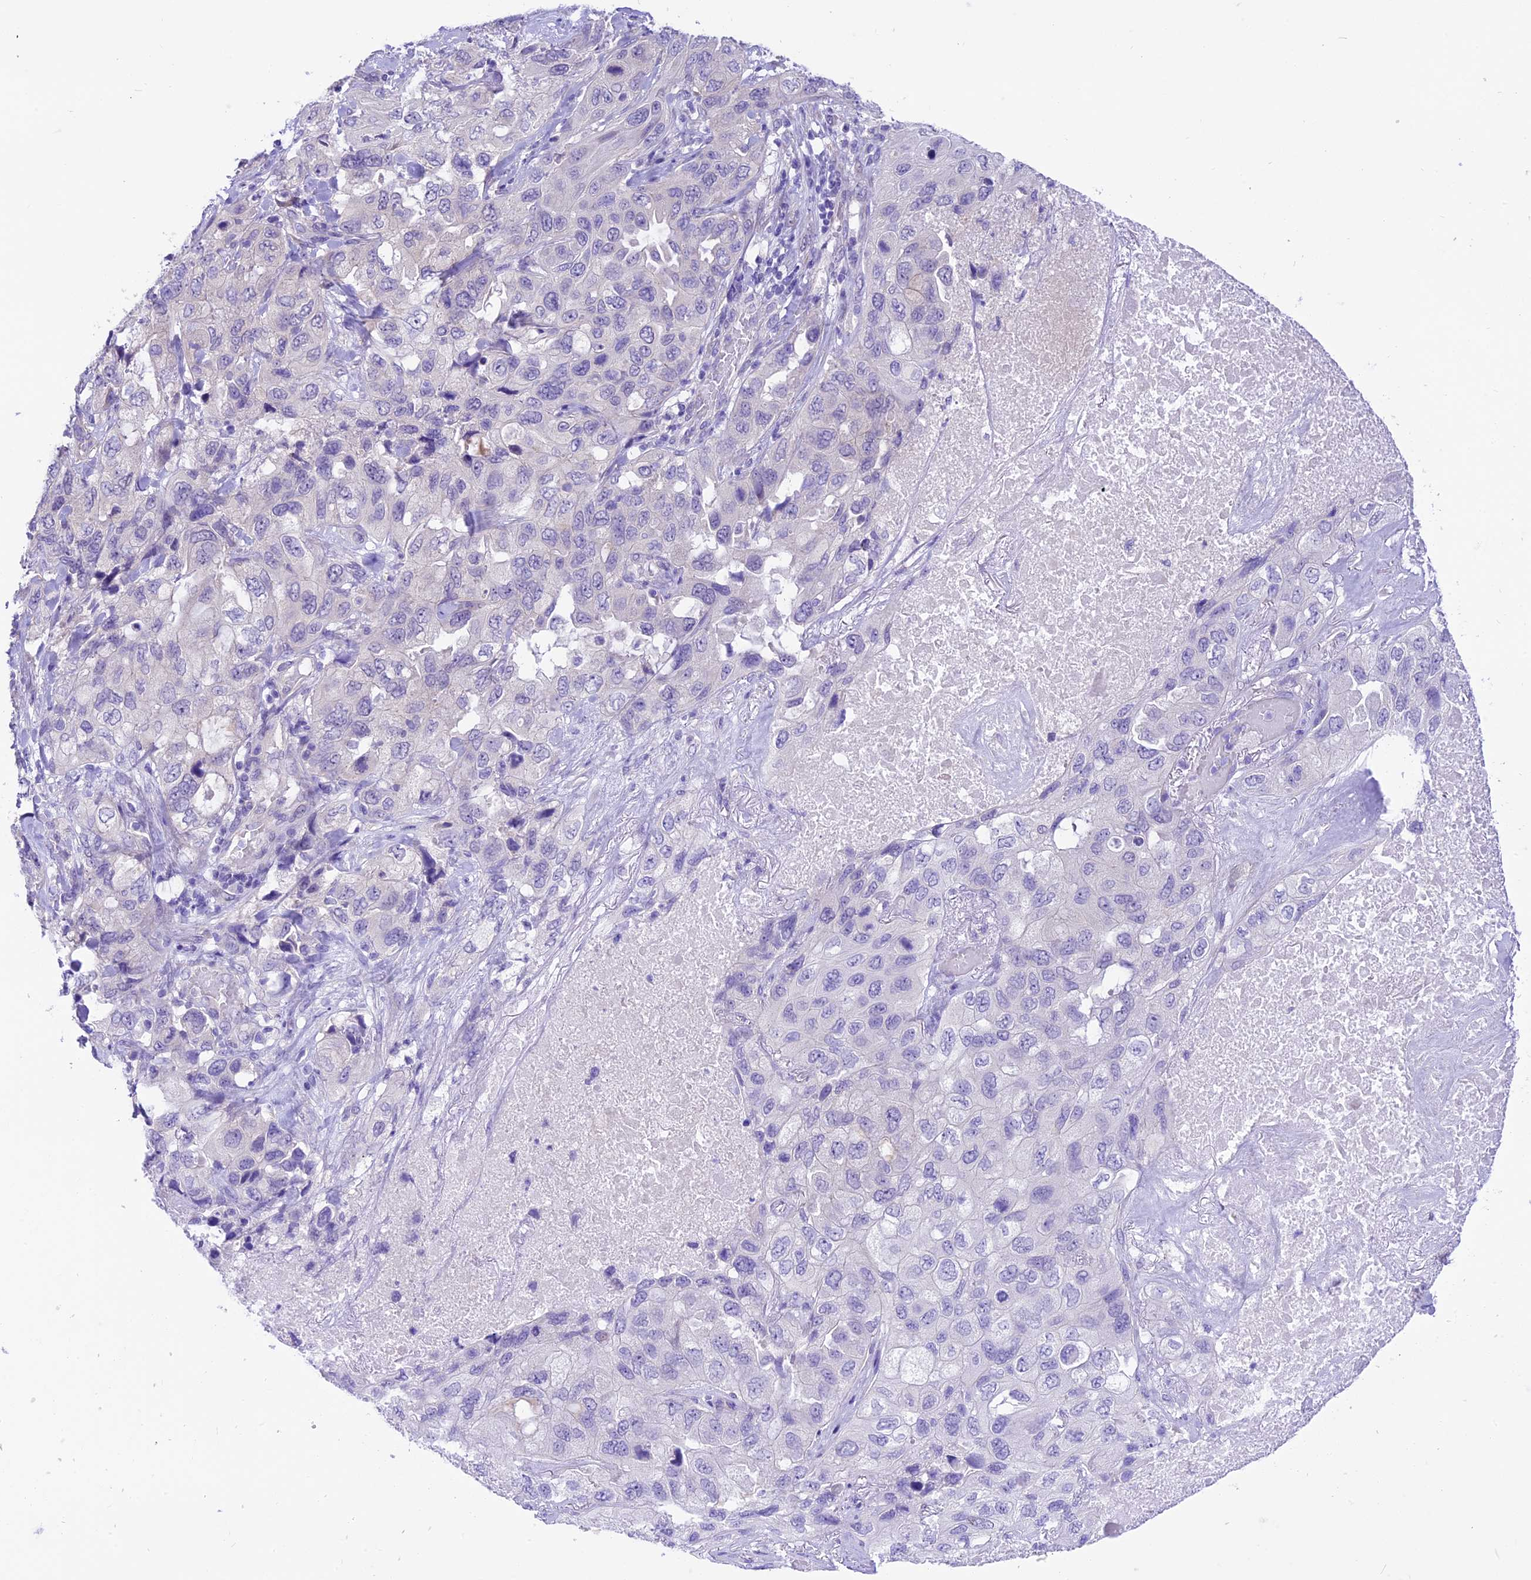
{"staining": {"intensity": "negative", "quantity": "none", "location": "none"}, "tissue": "lung cancer", "cell_type": "Tumor cells", "image_type": "cancer", "snomed": [{"axis": "morphology", "description": "Squamous cell carcinoma, NOS"}, {"axis": "topography", "description": "Lung"}], "caption": "Photomicrograph shows no significant protein expression in tumor cells of lung squamous cell carcinoma.", "gene": "SPRED1", "patient": {"sex": "female", "age": 73}}